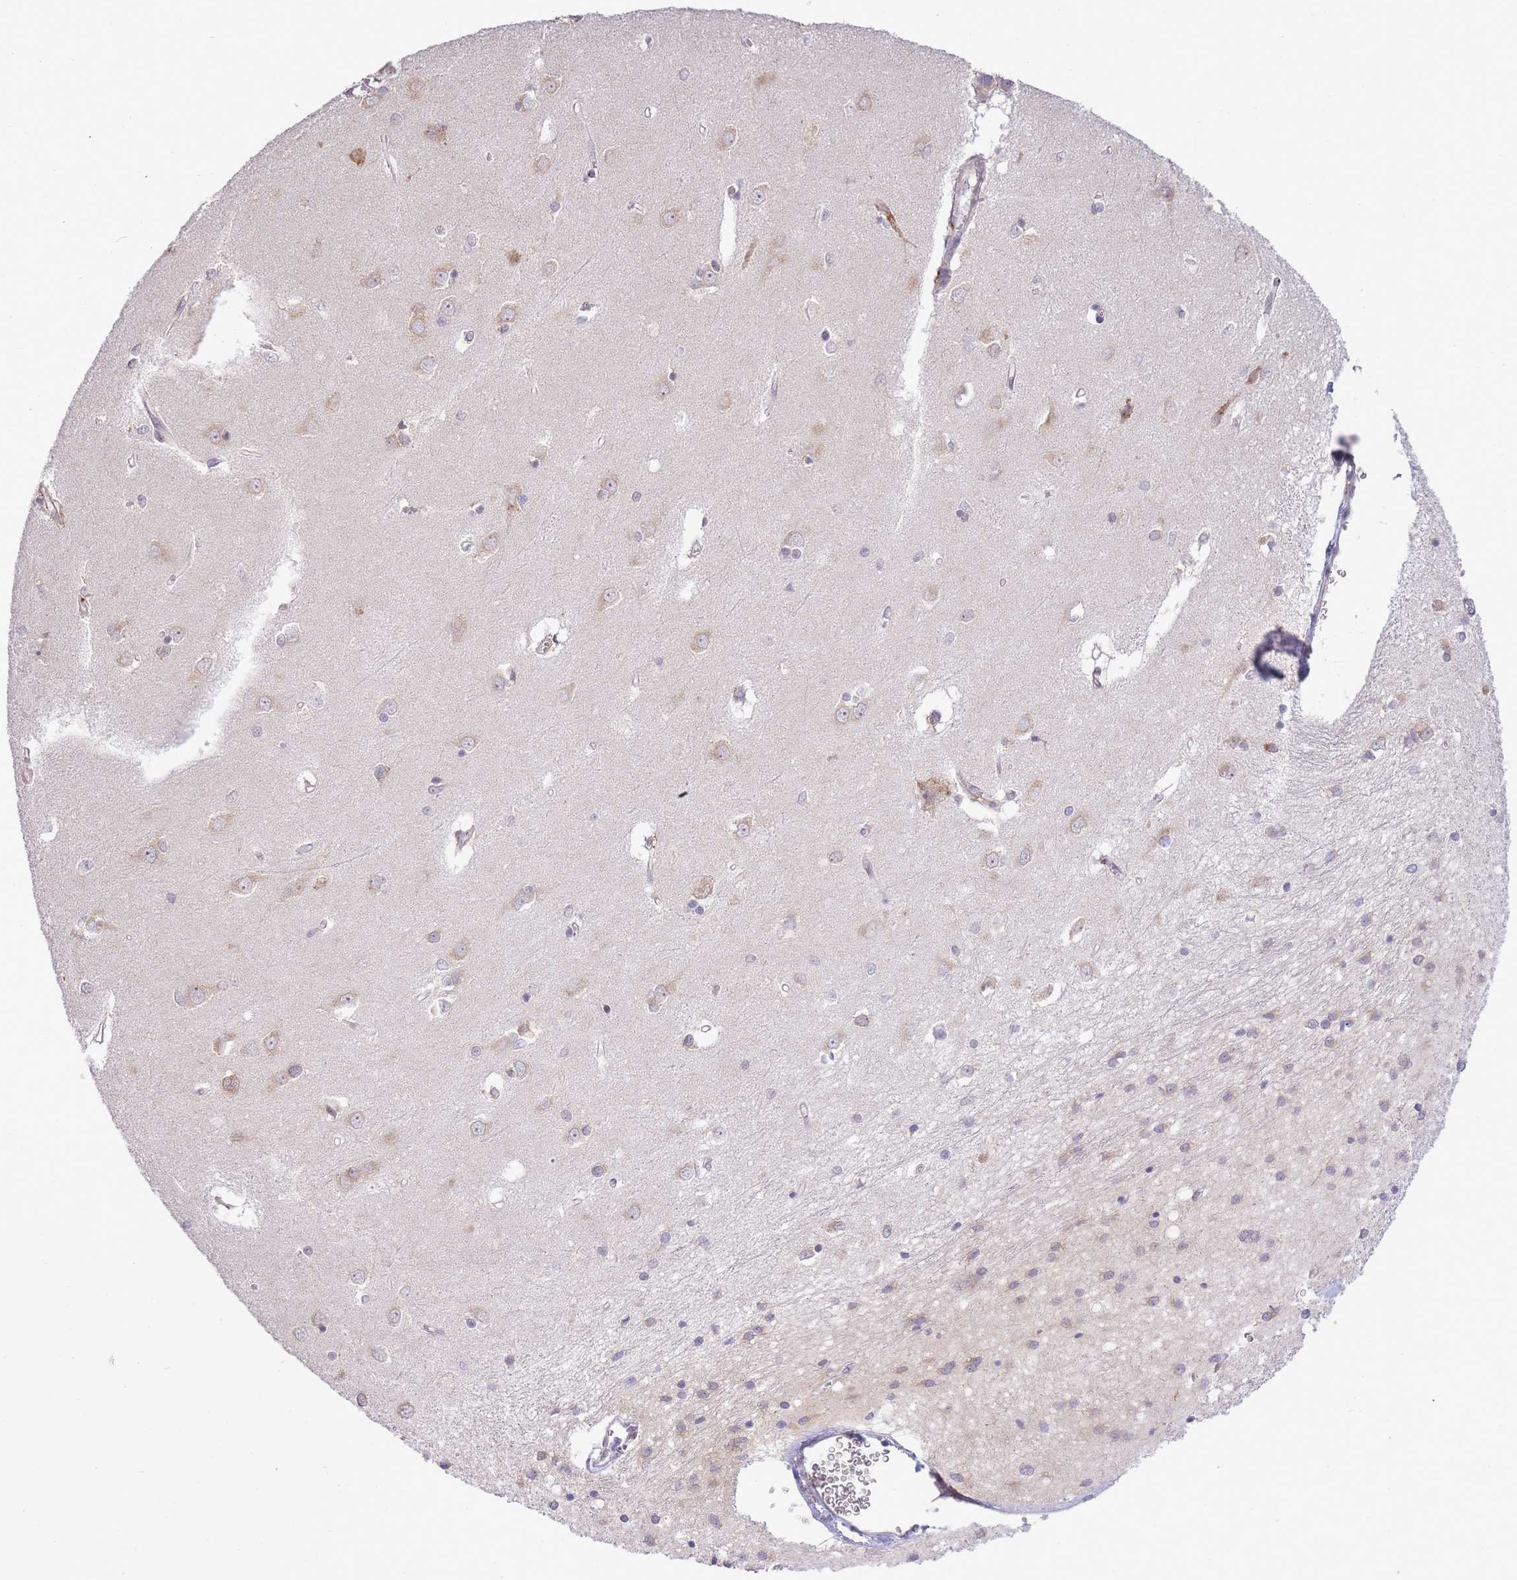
{"staining": {"intensity": "weak", "quantity": "<25%", "location": "cytoplasmic/membranous"}, "tissue": "caudate", "cell_type": "Glial cells", "image_type": "normal", "snomed": [{"axis": "morphology", "description": "Normal tissue, NOS"}, {"axis": "topography", "description": "Lateral ventricle wall"}], "caption": "This image is of unremarkable caudate stained with IHC to label a protein in brown with the nuclei are counter-stained blue. There is no staining in glial cells.", "gene": "EXOSC8", "patient": {"sex": "male", "age": 37}}